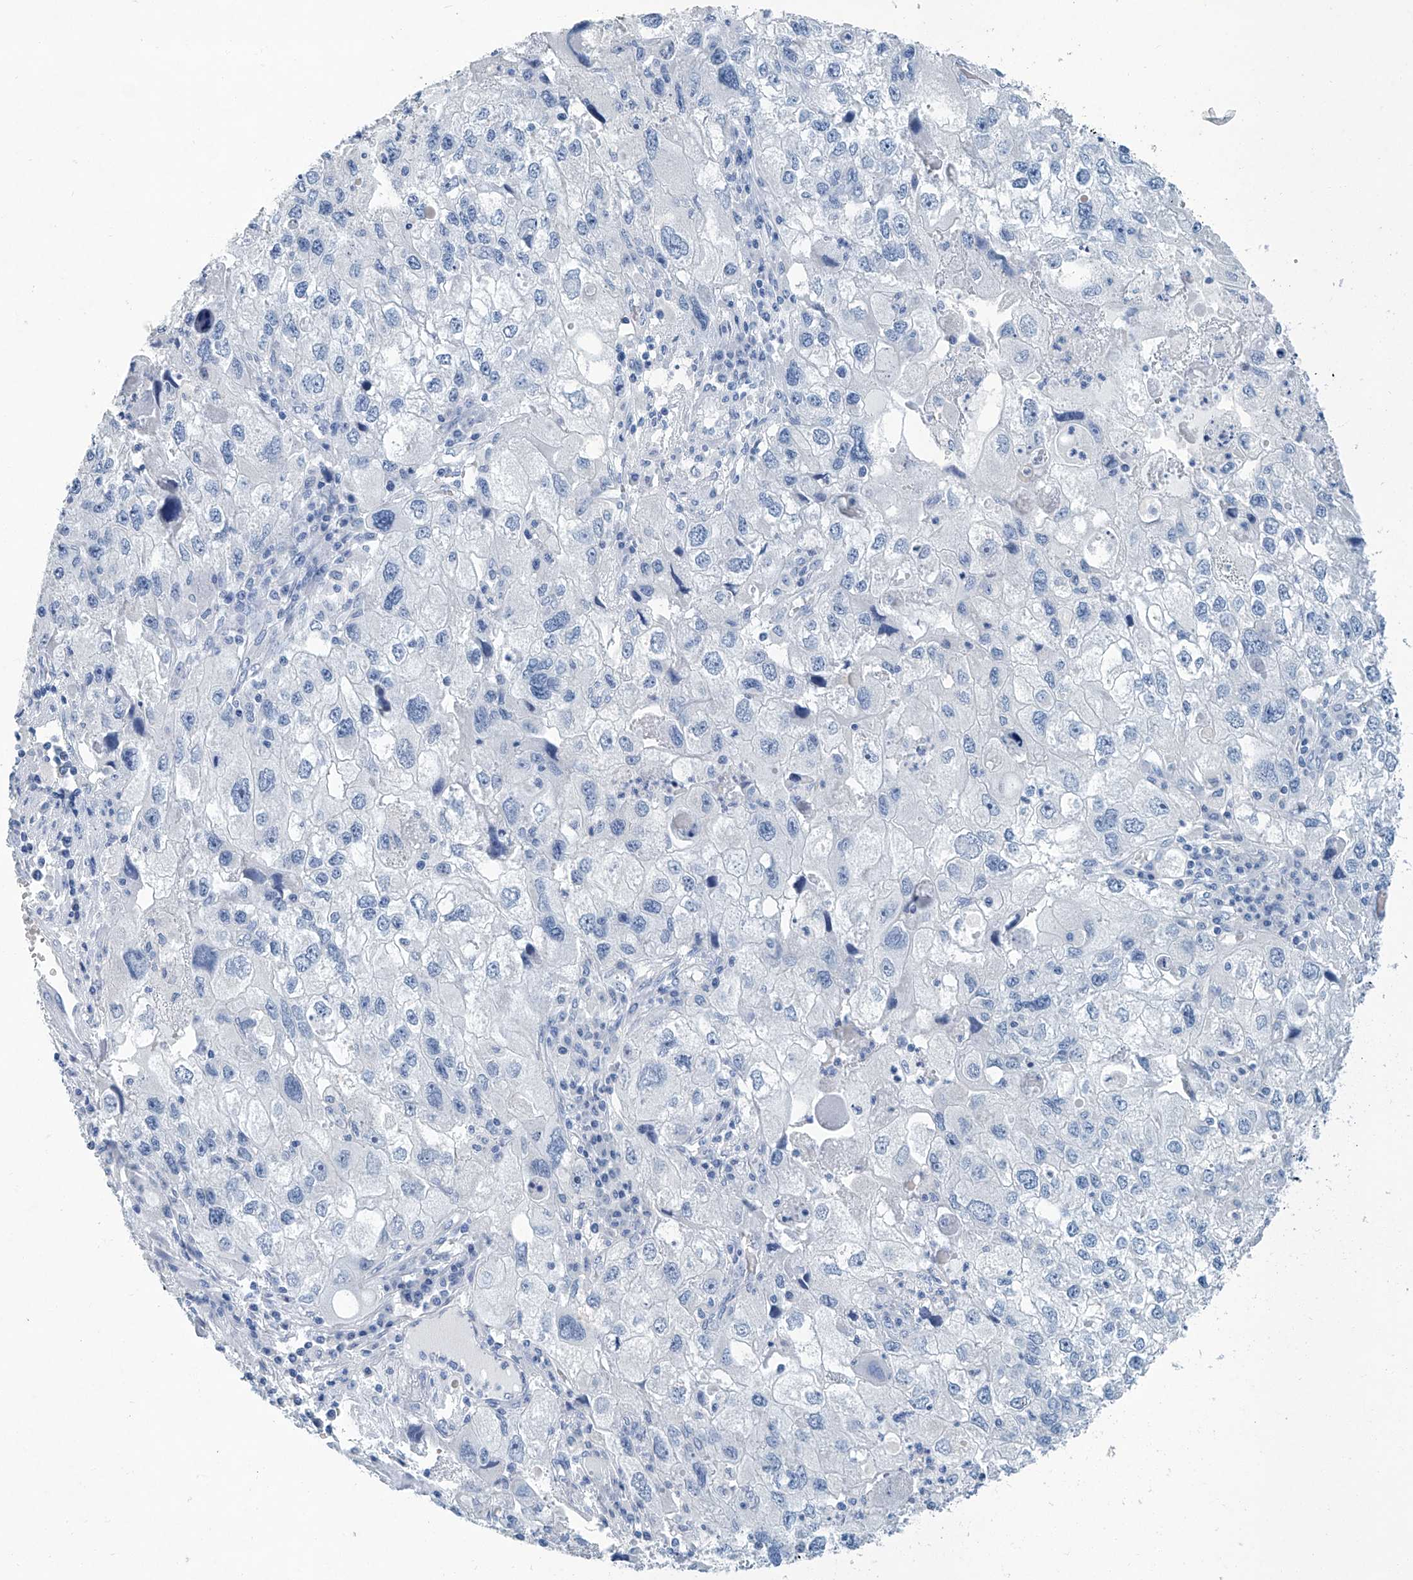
{"staining": {"intensity": "negative", "quantity": "none", "location": "none"}, "tissue": "endometrial cancer", "cell_type": "Tumor cells", "image_type": "cancer", "snomed": [{"axis": "morphology", "description": "Adenocarcinoma, NOS"}, {"axis": "topography", "description": "Endometrium"}], "caption": "High magnification brightfield microscopy of endometrial cancer (adenocarcinoma) stained with DAB (3,3'-diaminobenzidine) (brown) and counterstained with hematoxylin (blue): tumor cells show no significant staining.", "gene": "CYP2A7", "patient": {"sex": "female", "age": 49}}